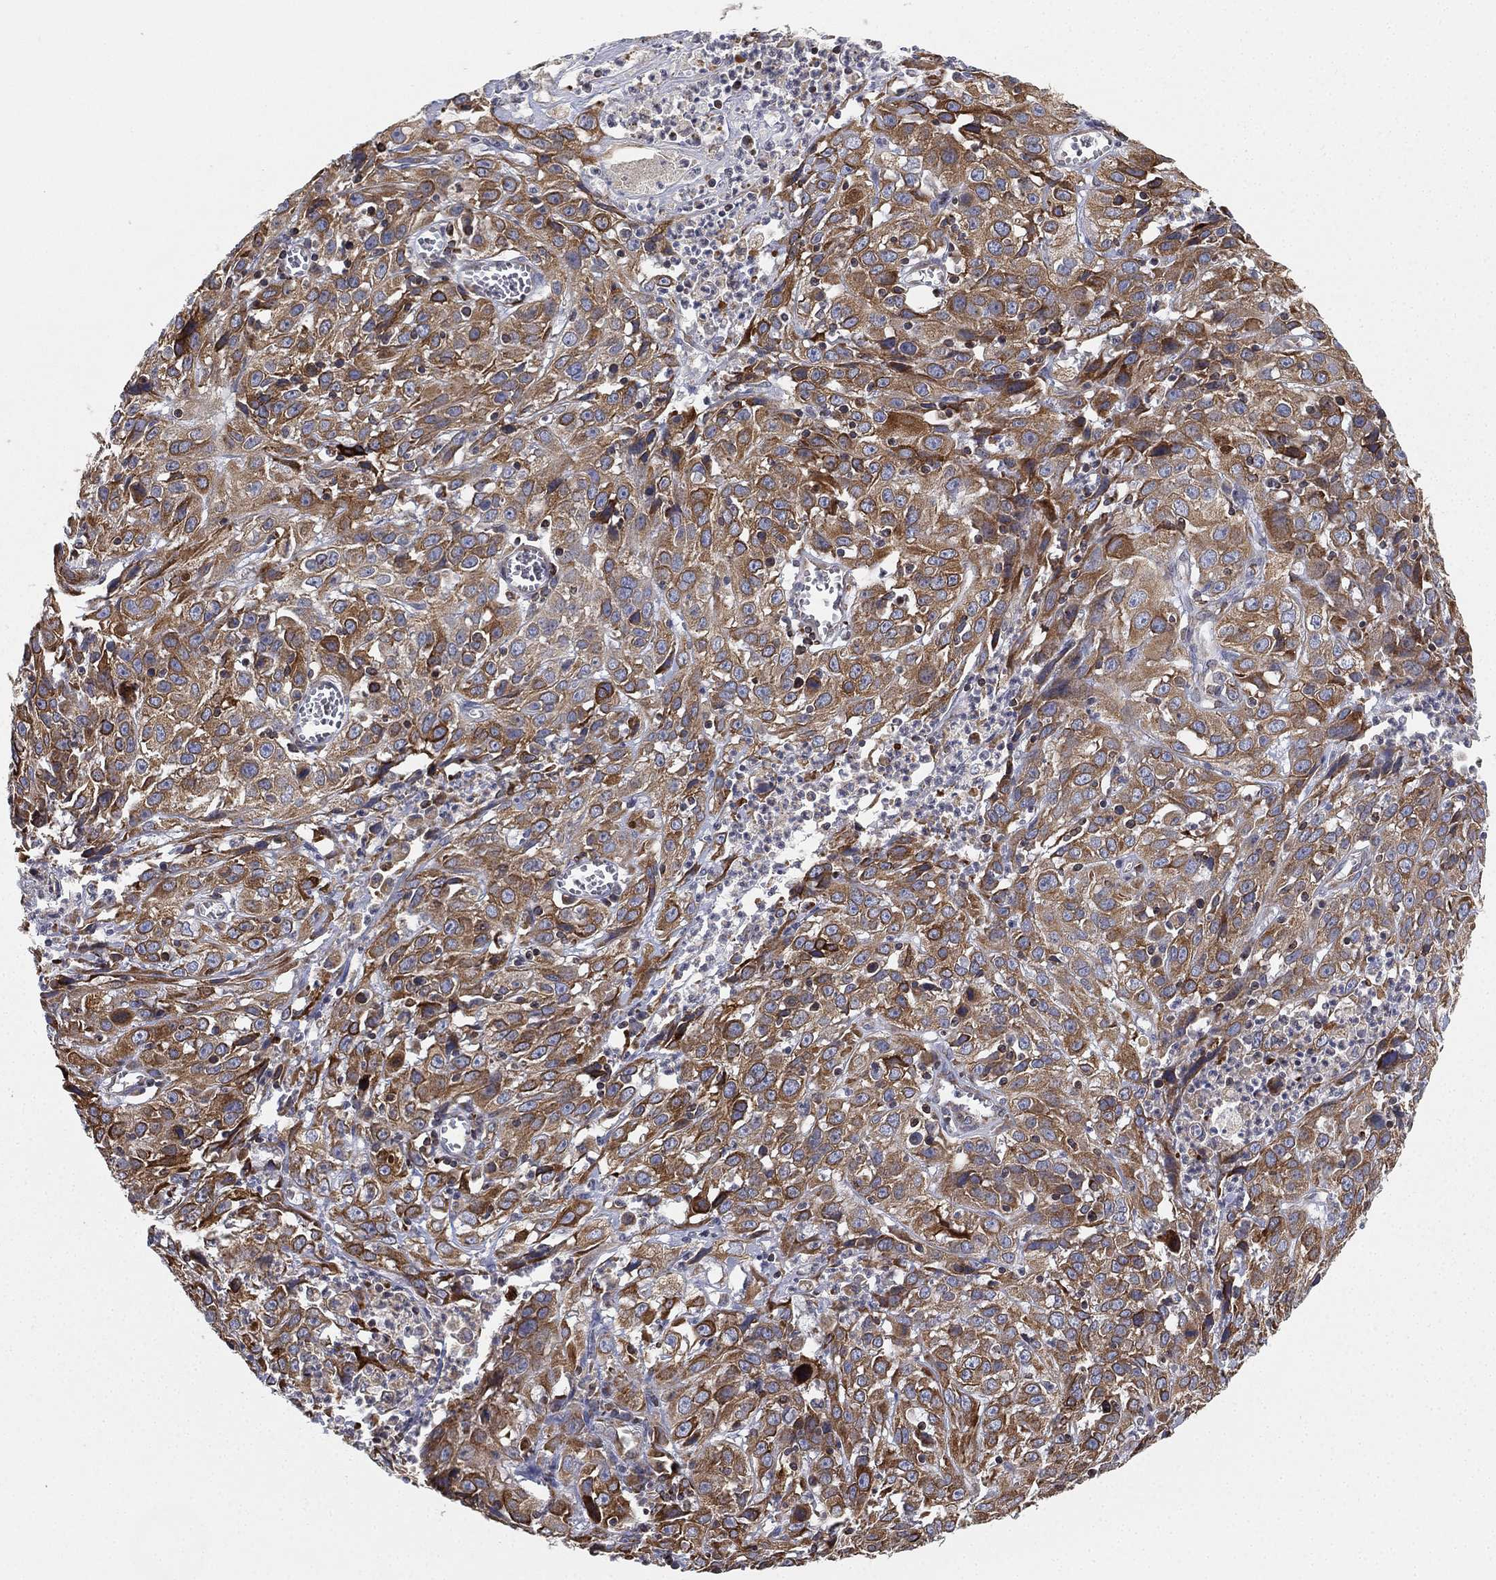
{"staining": {"intensity": "moderate", "quantity": ">75%", "location": "cytoplasmic/membranous"}, "tissue": "cervical cancer", "cell_type": "Tumor cells", "image_type": "cancer", "snomed": [{"axis": "morphology", "description": "Squamous cell carcinoma, NOS"}, {"axis": "topography", "description": "Cervix"}], "caption": "The micrograph exhibits immunohistochemical staining of cervical cancer (squamous cell carcinoma). There is moderate cytoplasmic/membranous expression is present in approximately >75% of tumor cells.", "gene": "CYB5B", "patient": {"sex": "female", "age": 32}}